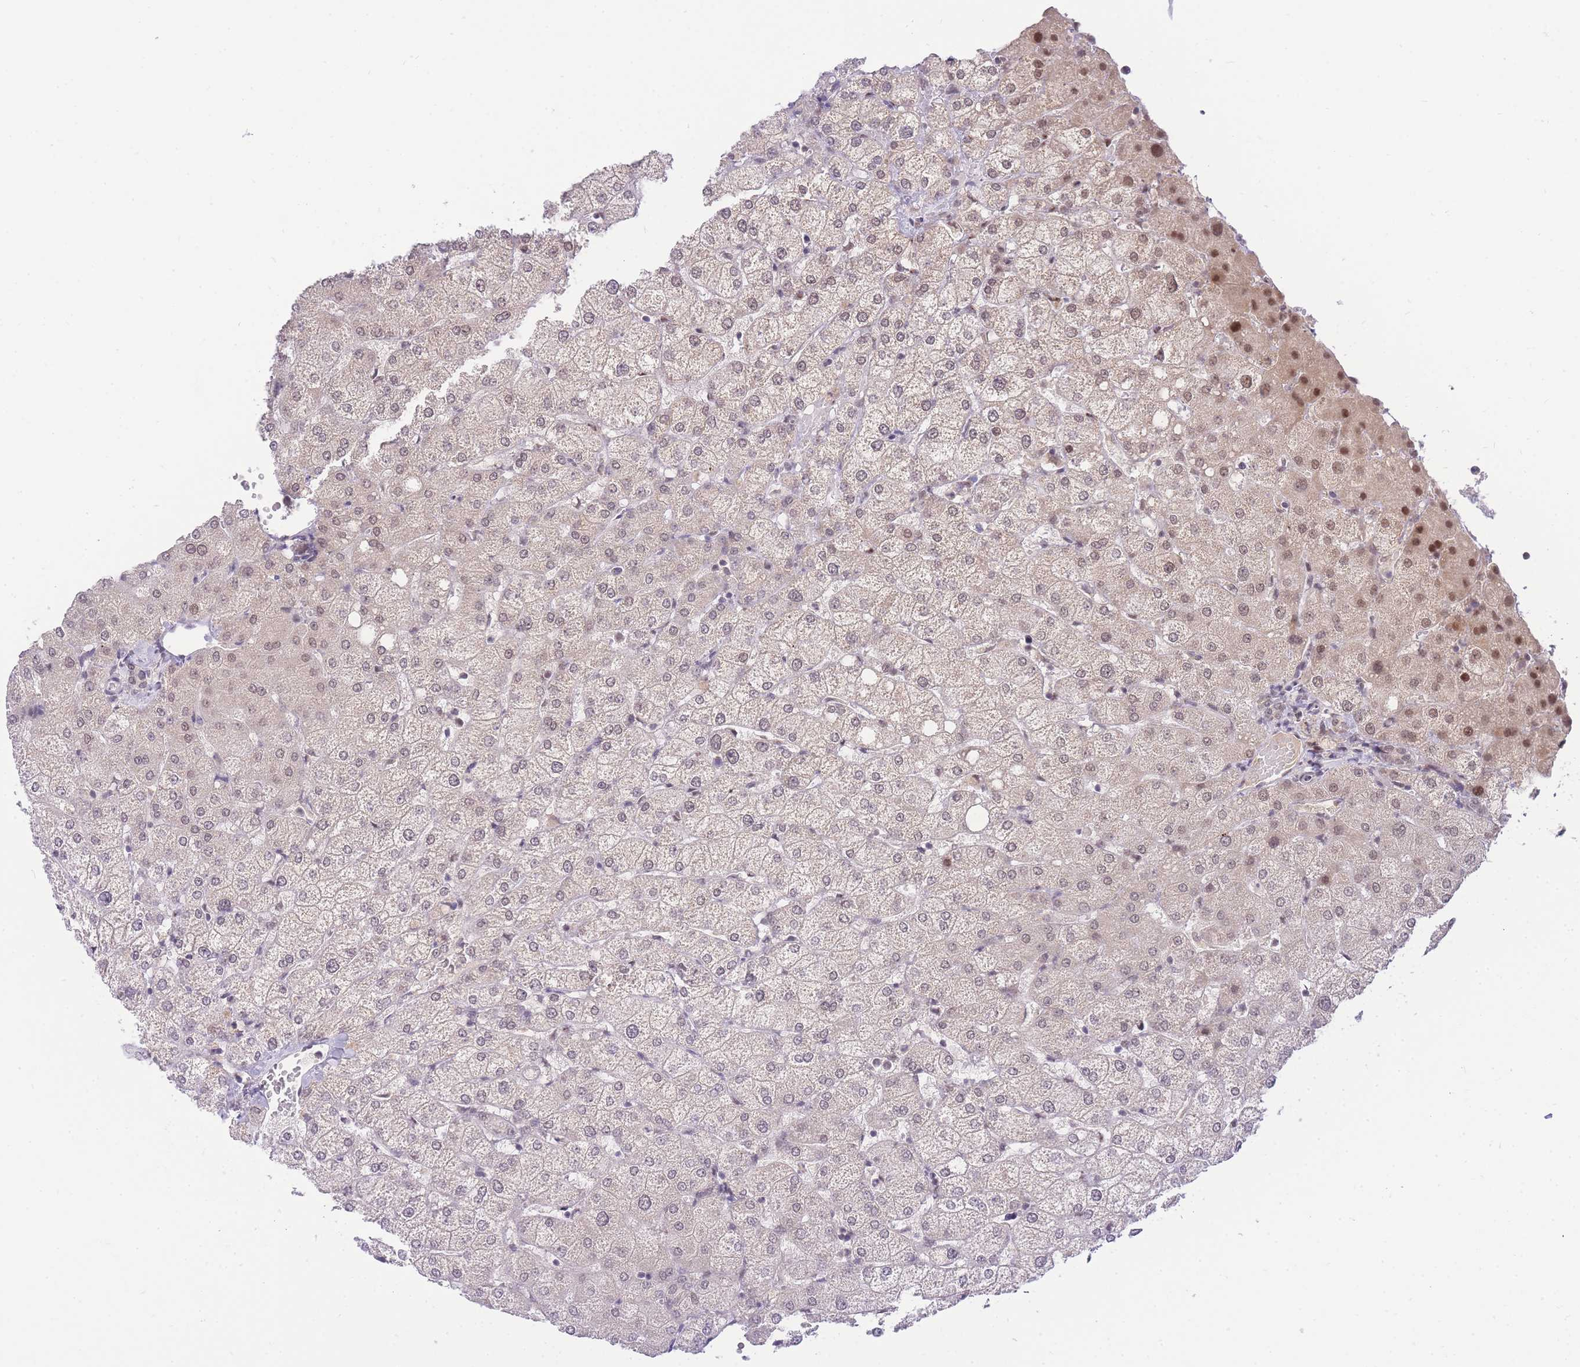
{"staining": {"intensity": "negative", "quantity": "none", "location": "none"}, "tissue": "liver", "cell_type": "Cholangiocytes", "image_type": "normal", "snomed": [{"axis": "morphology", "description": "Normal tissue, NOS"}, {"axis": "topography", "description": "Liver"}], "caption": "This image is of benign liver stained with immunohistochemistry (IHC) to label a protein in brown with the nuclei are counter-stained blue. There is no positivity in cholangiocytes.", "gene": "PUS10", "patient": {"sex": "female", "age": 54}}